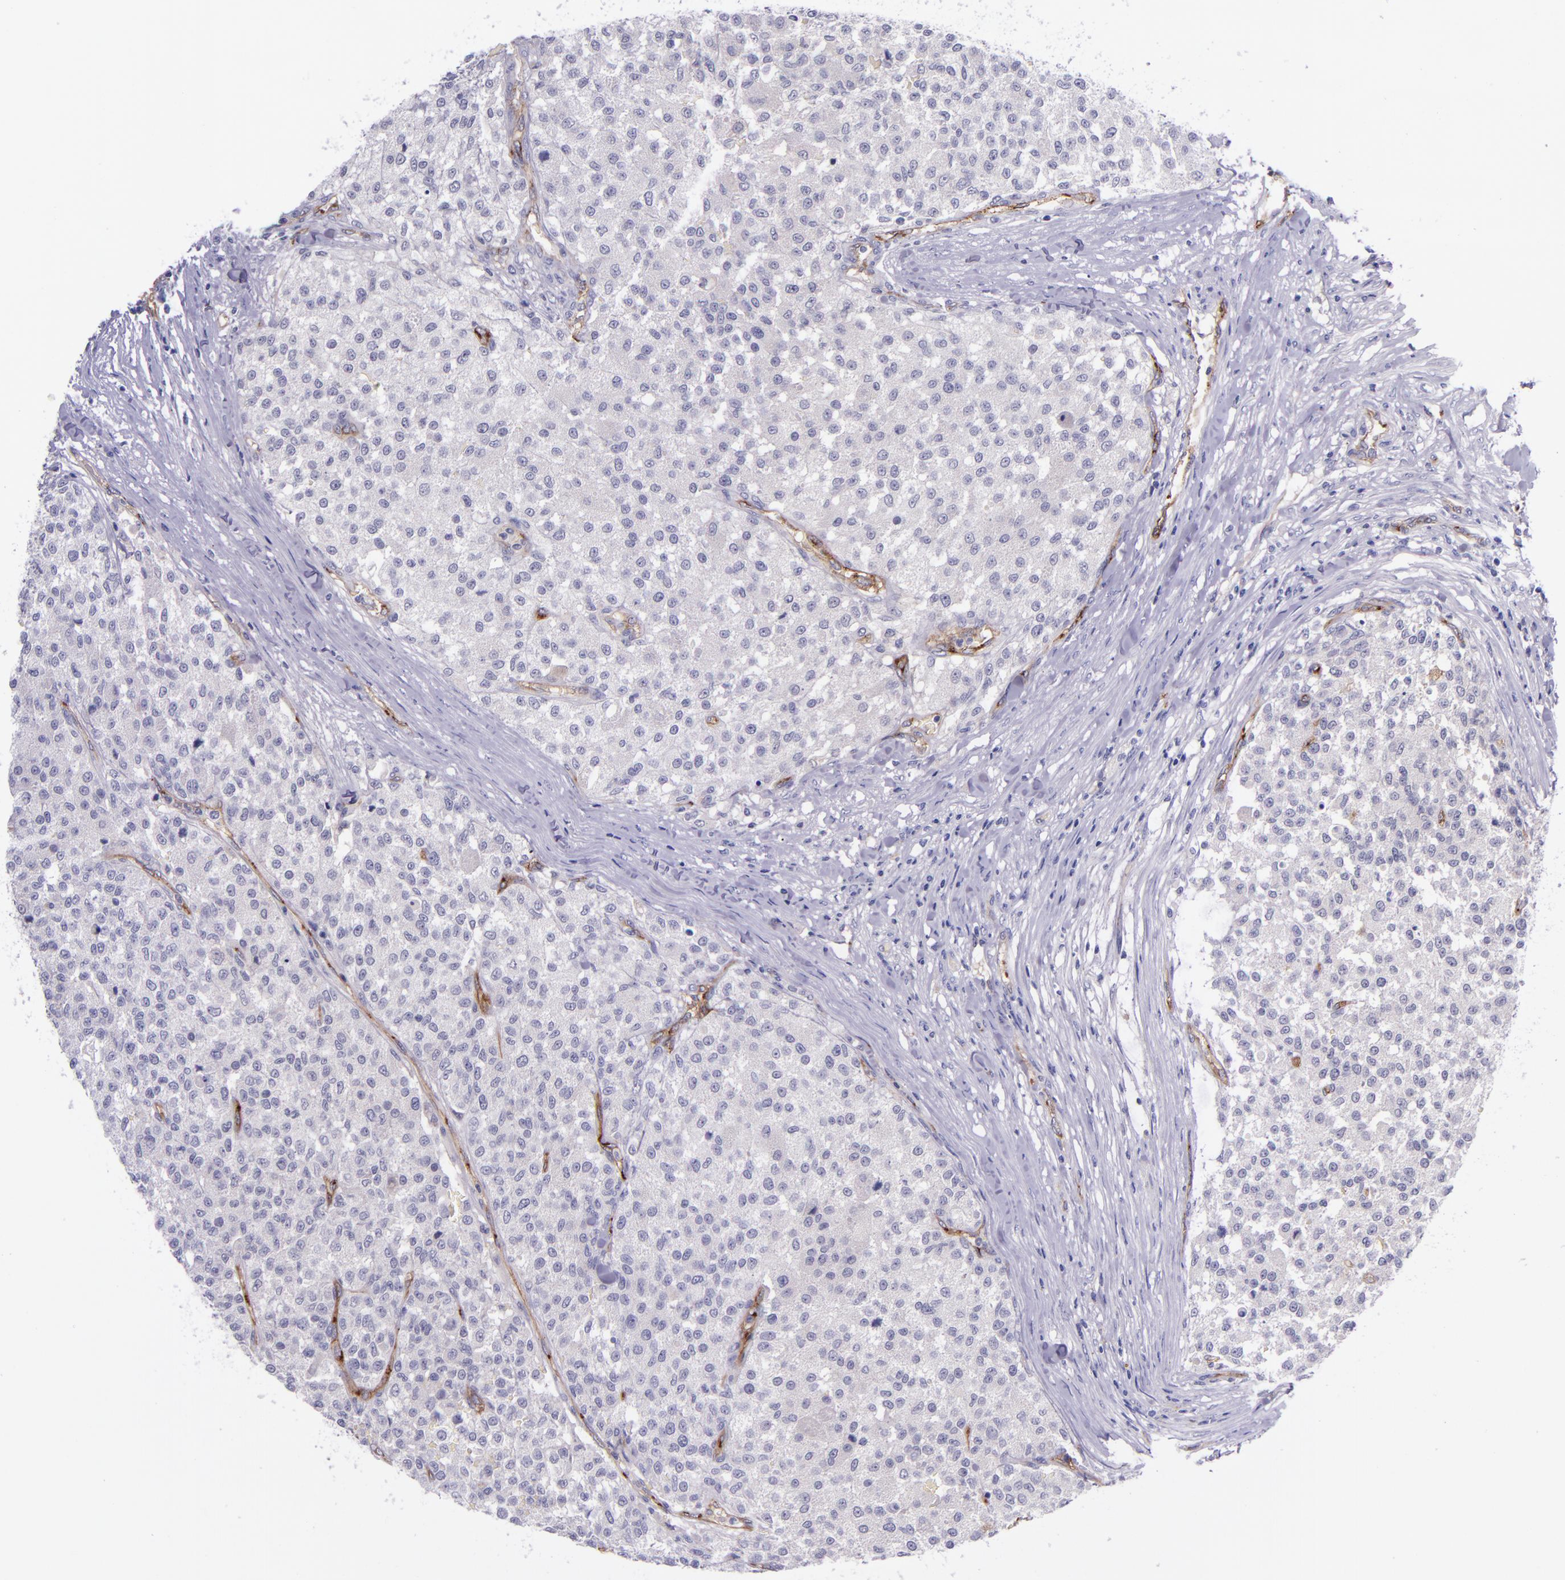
{"staining": {"intensity": "negative", "quantity": "none", "location": "none"}, "tissue": "testis cancer", "cell_type": "Tumor cells", "image_type": "cancer", "snomed": [{"axis": "morphology", "description": "Seminoma, NOS"}, {"axis": "topography", "description": "Testis"}], "caption": "Testis seminoma stained for a protein using immunohistochemistry (IHC) exhibits no staining tumor cells.", "gene": "NOS3", "patient": {"sex": "male", "age": 59}}